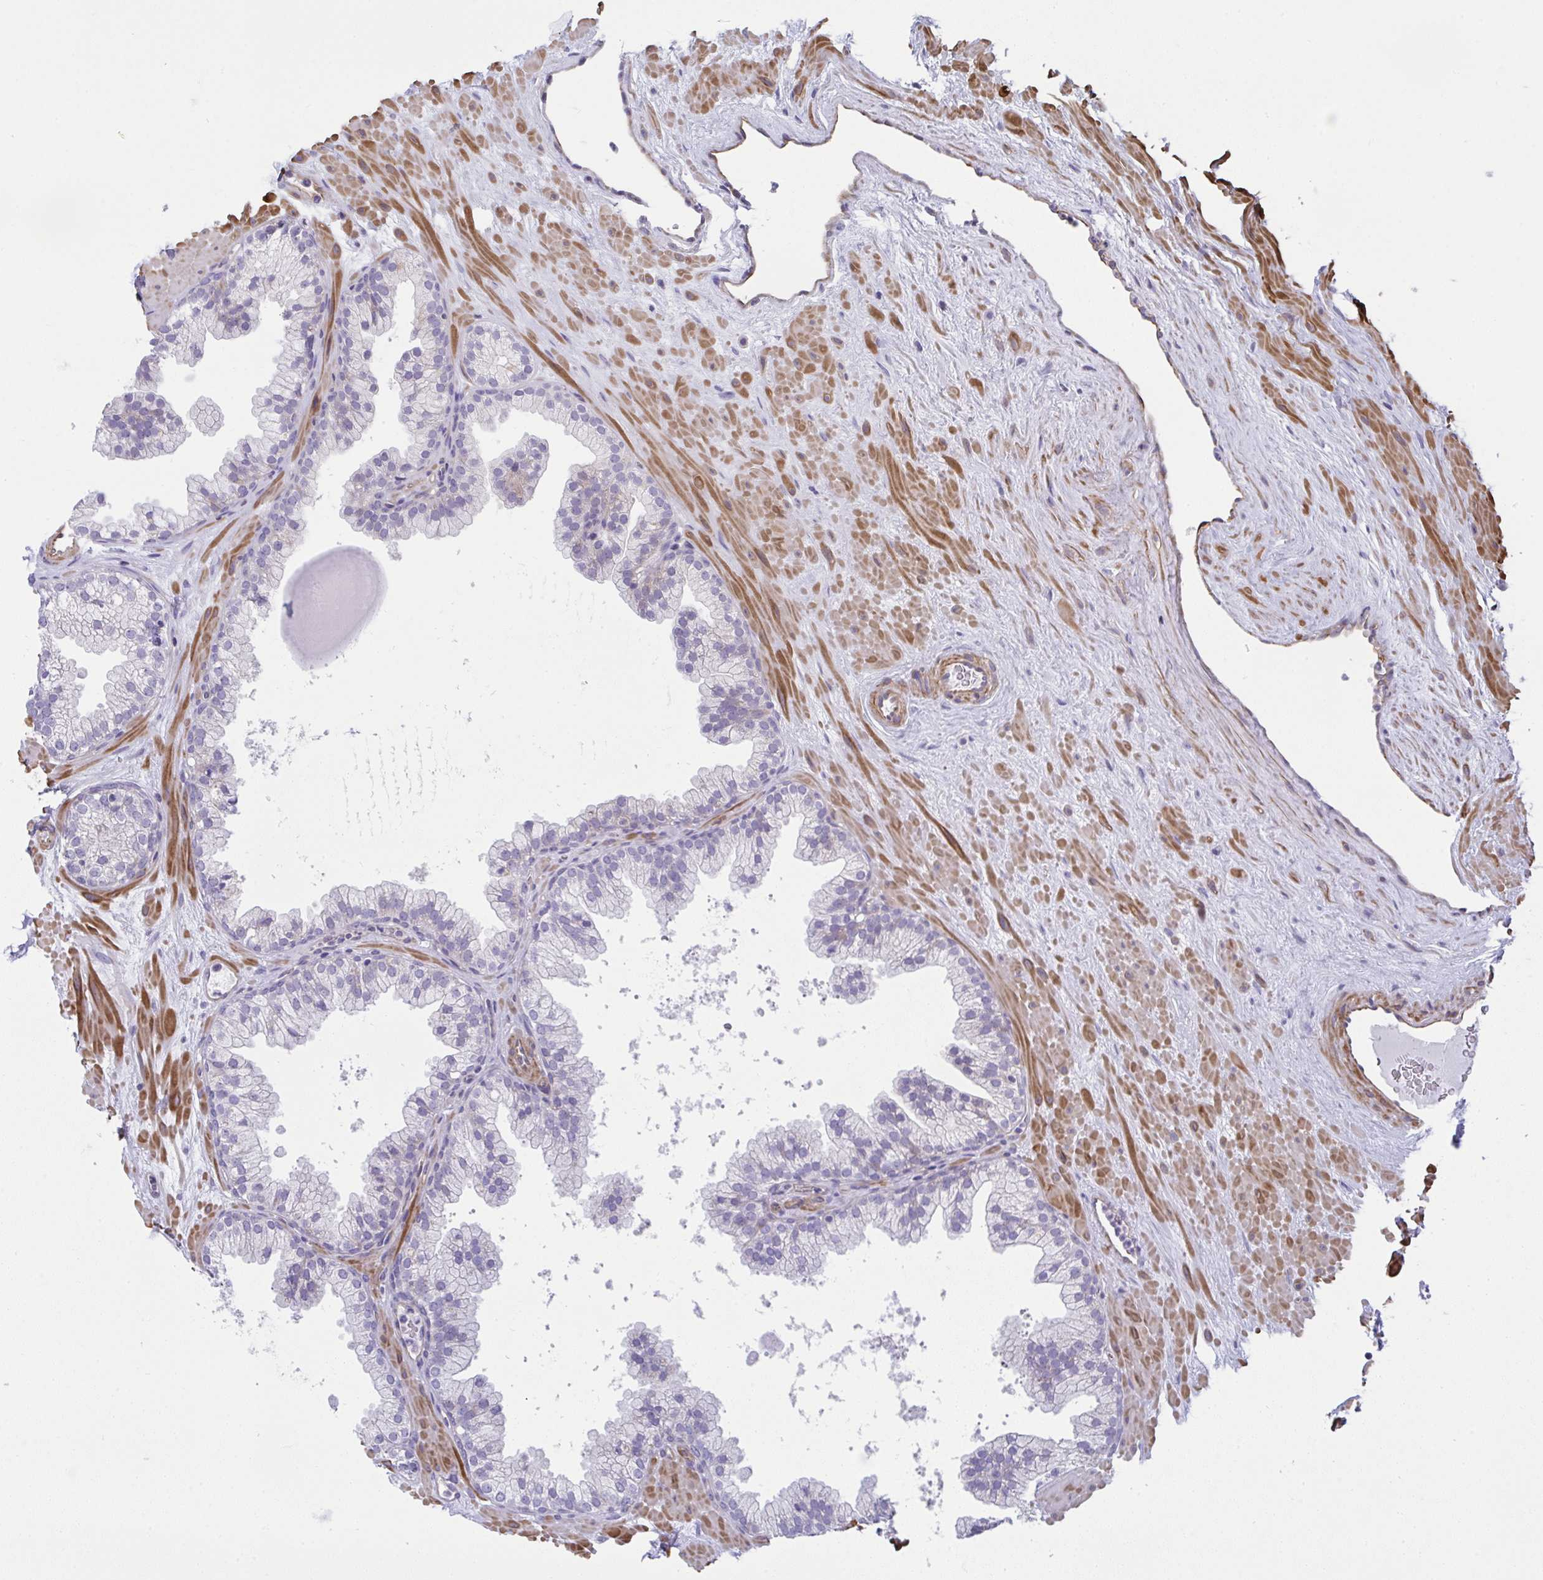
{"staining": {"intensity": "negative", "quantity": "none", "location": "none"}, "tissue": "prostate", "cell_type": "Glandular cells", "image_type": "normal", "snomed": [{"axis": "morphology", "description": "Normal tissue, NOS"}, {"axis": "topography", "description": "Prostate"}, {"axis": "topography", "description": "Peripheral nerve tissue"}], "caption": "Protein analysis of unremarkable prostate exhibits no significant expression in glandular cells.", "gene": "MYL12A", "patient": {"sex": "male", "age": 61}}